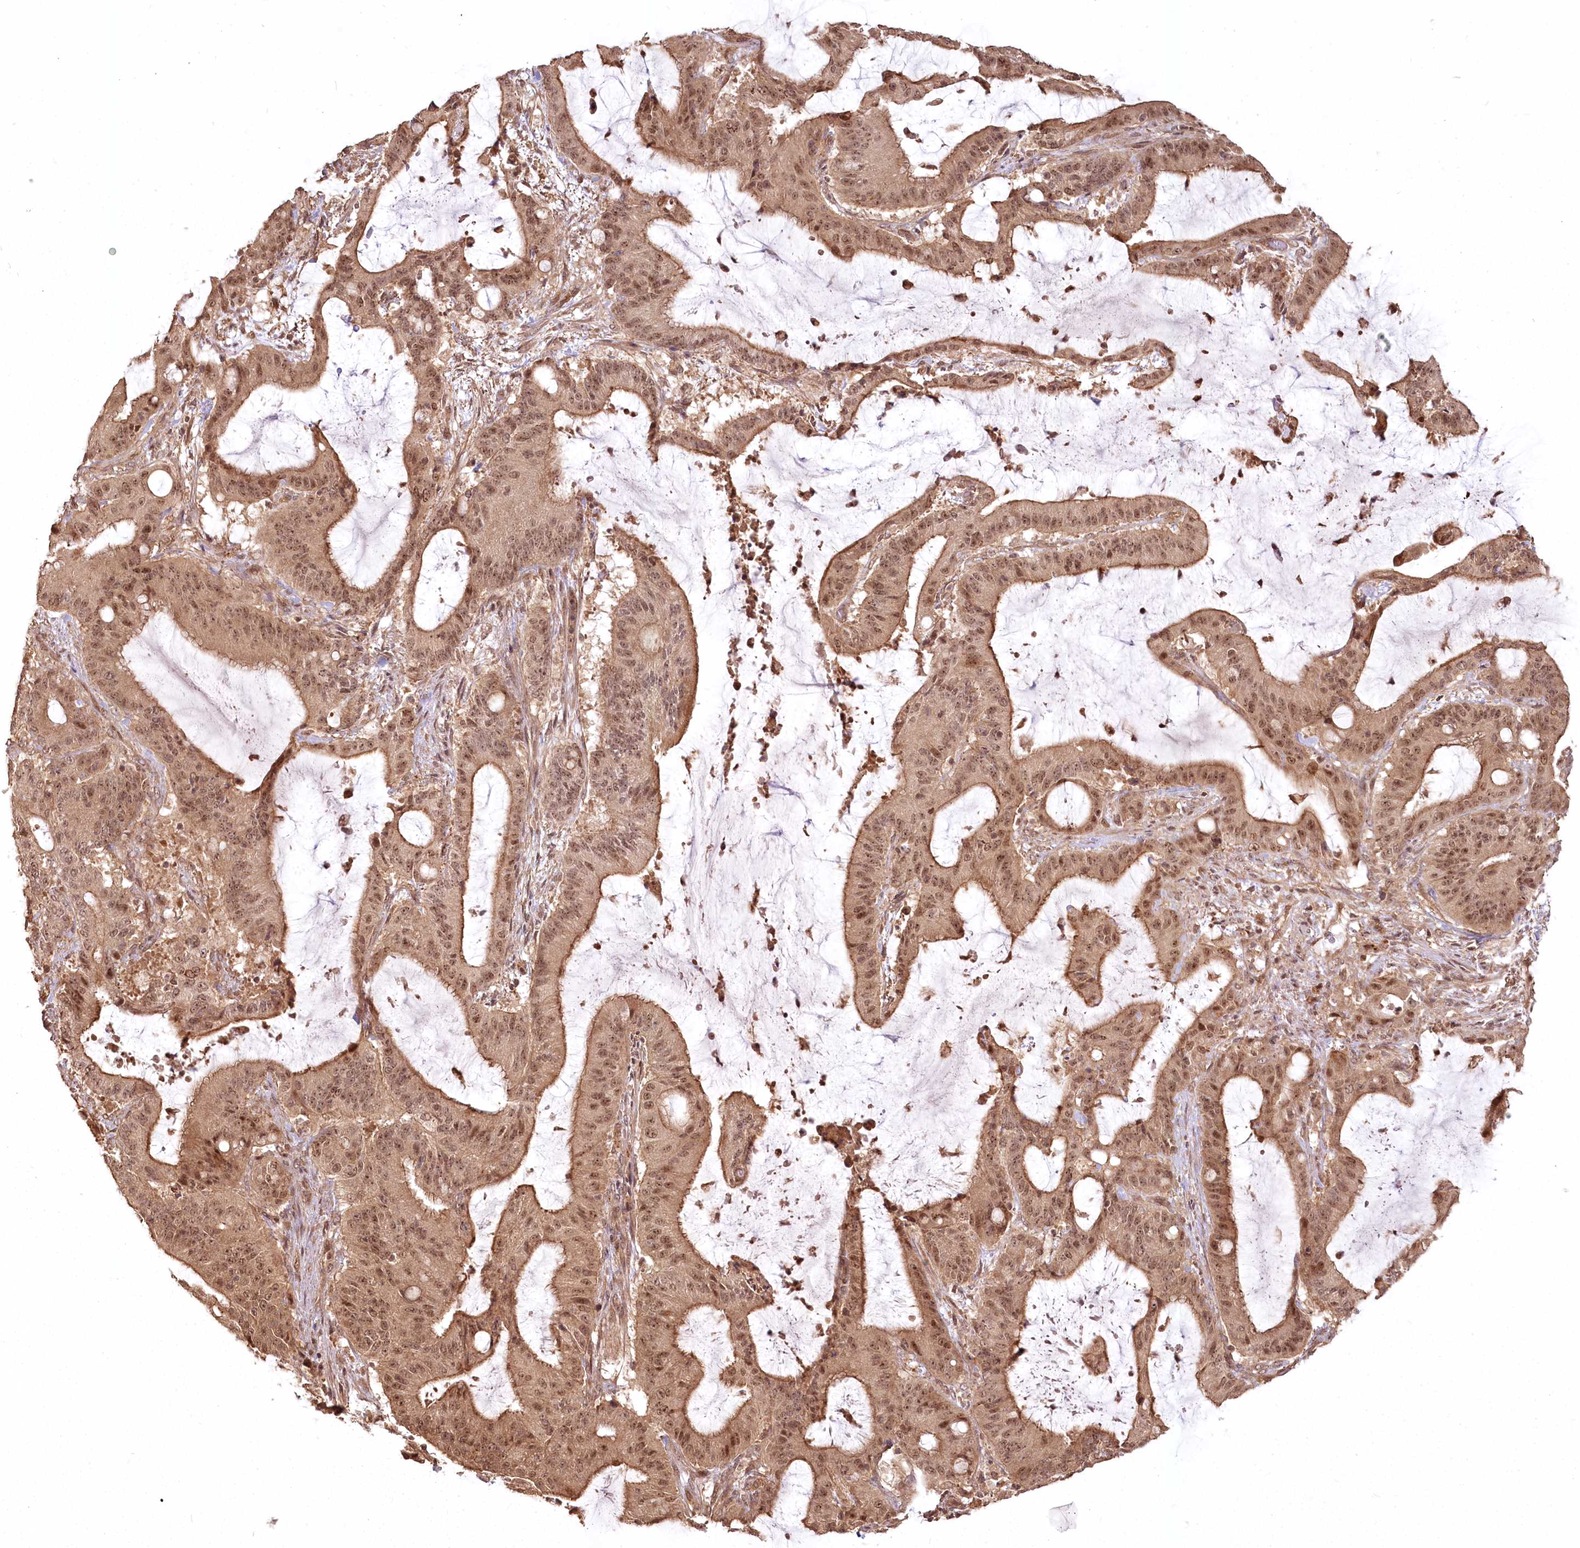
{"staining": {"intensity": "moderate", "quantity": ">75%", "location": "cytoplasmic/membranous,nuclear"}, "tissue": "liver cancer", "cell_type": "Tumor cells", "image_type": "cancer", "snomed": [{"axis": "morphology", "description": "Normal tissue, NOS"}, {"axis": "morphology", "description": "Cholangiocarcinoma"}, {"axis": "topography", "description": "Liver"}, {"axis": "topography", "description": "Peripheral nerve tissue"}], "caption": "IHC of liver cancer reveals medium levels of moderate cytoplasmic/membranous and nuclear positivity in about >75% of tumor cells.", "gene": "R3HDM2", "patient": {"sex": "female", "age": 73}}